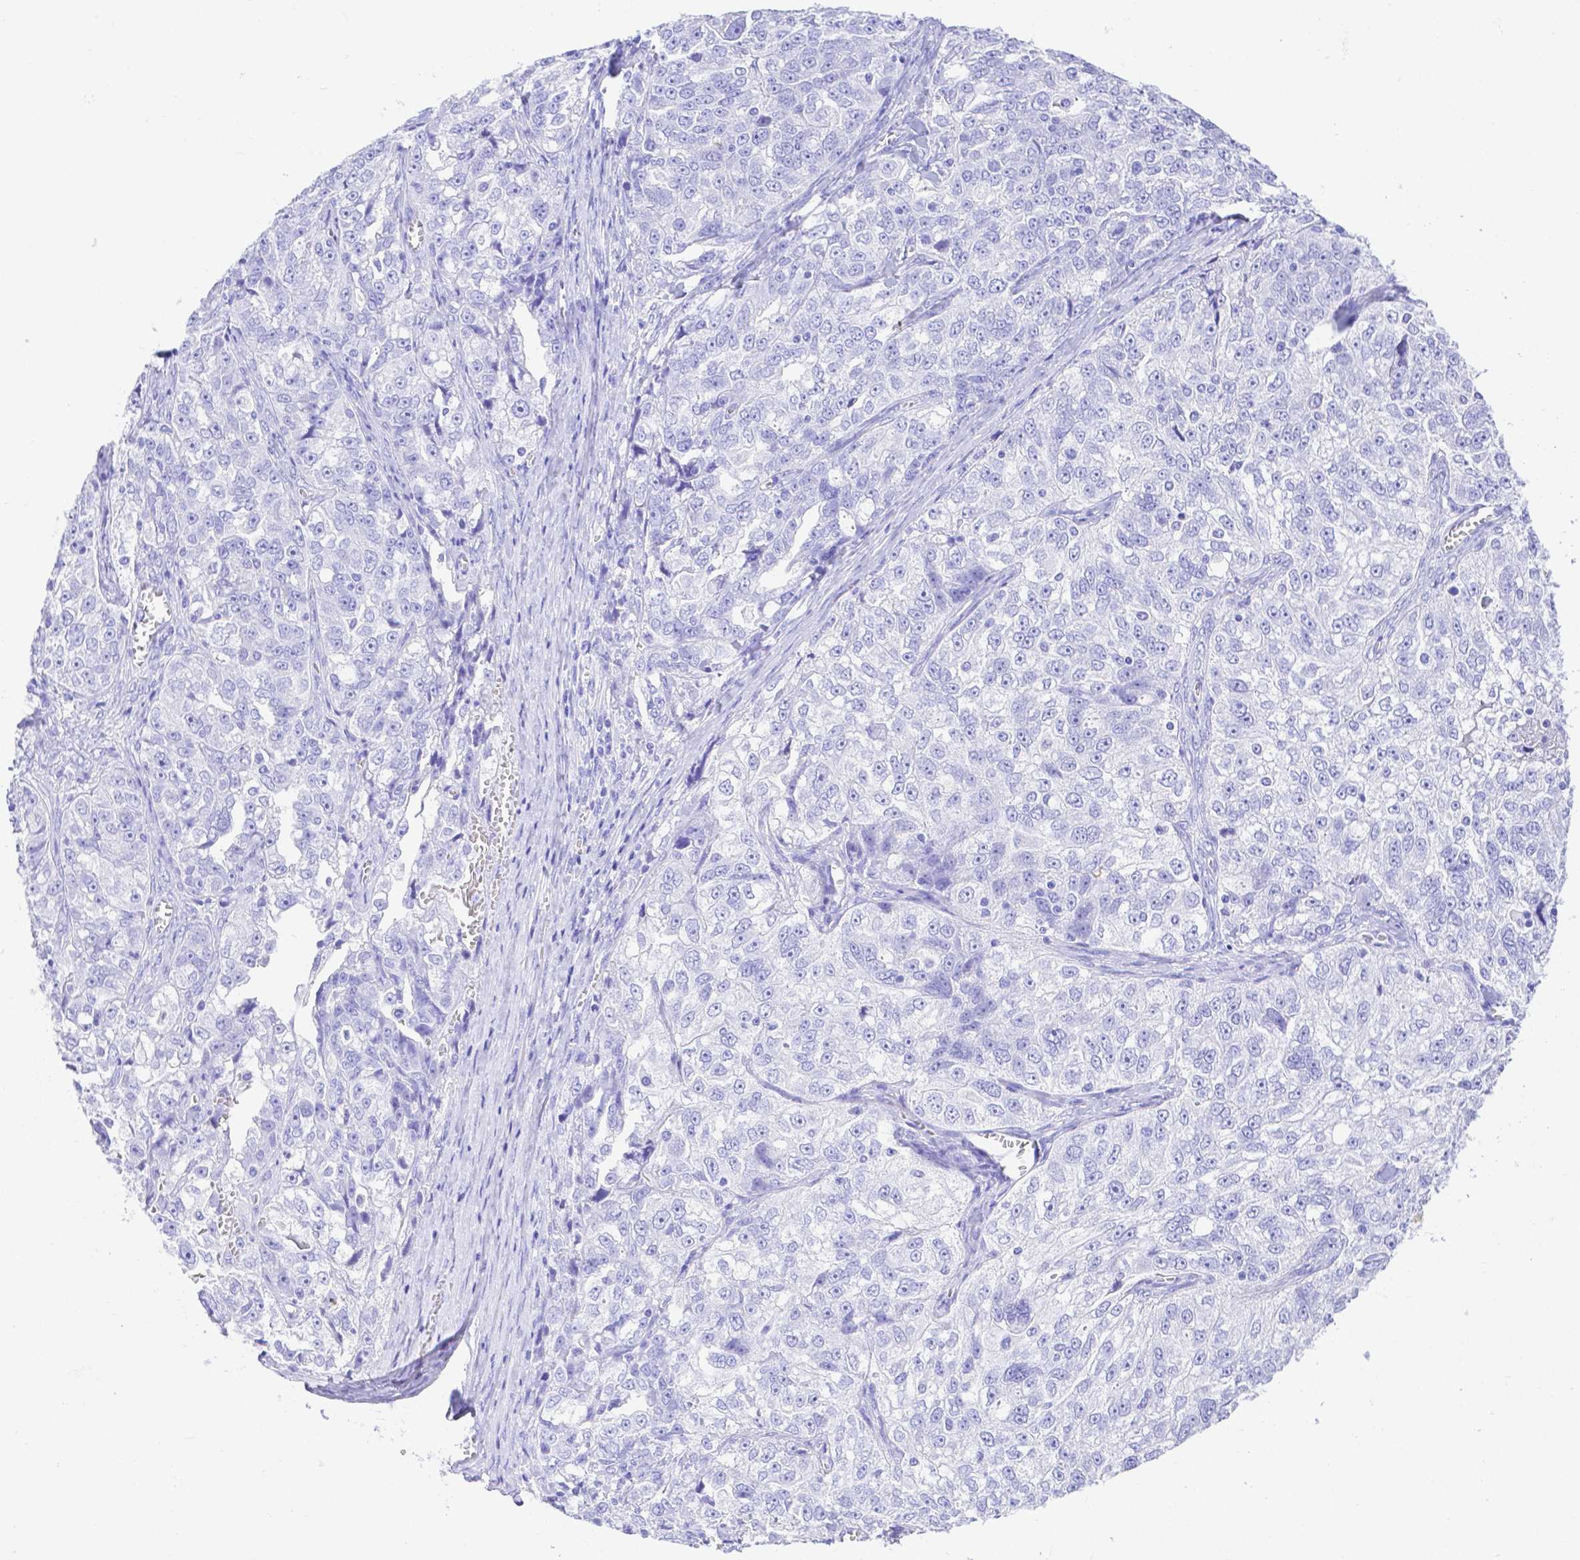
{"staining": {"intensity": "negative", "quantity": "none", "location": "none"}, "tissue": "ovarian cancer", "cell_type": "Tumor cells", "image_type": "cancer", "snomed": [{"axis": "morphology", "description": "Cystadenocarcinoma, serous, NOS"}, {"axis": "topography", "description": "Ovary"}], "caption": "Protein analysis of ovarian serous cystadenocarcinoma displays no significant positivity in tumor cells.", "gene": "SMR3A", "patient": {"sex": "female", "age": 51}}